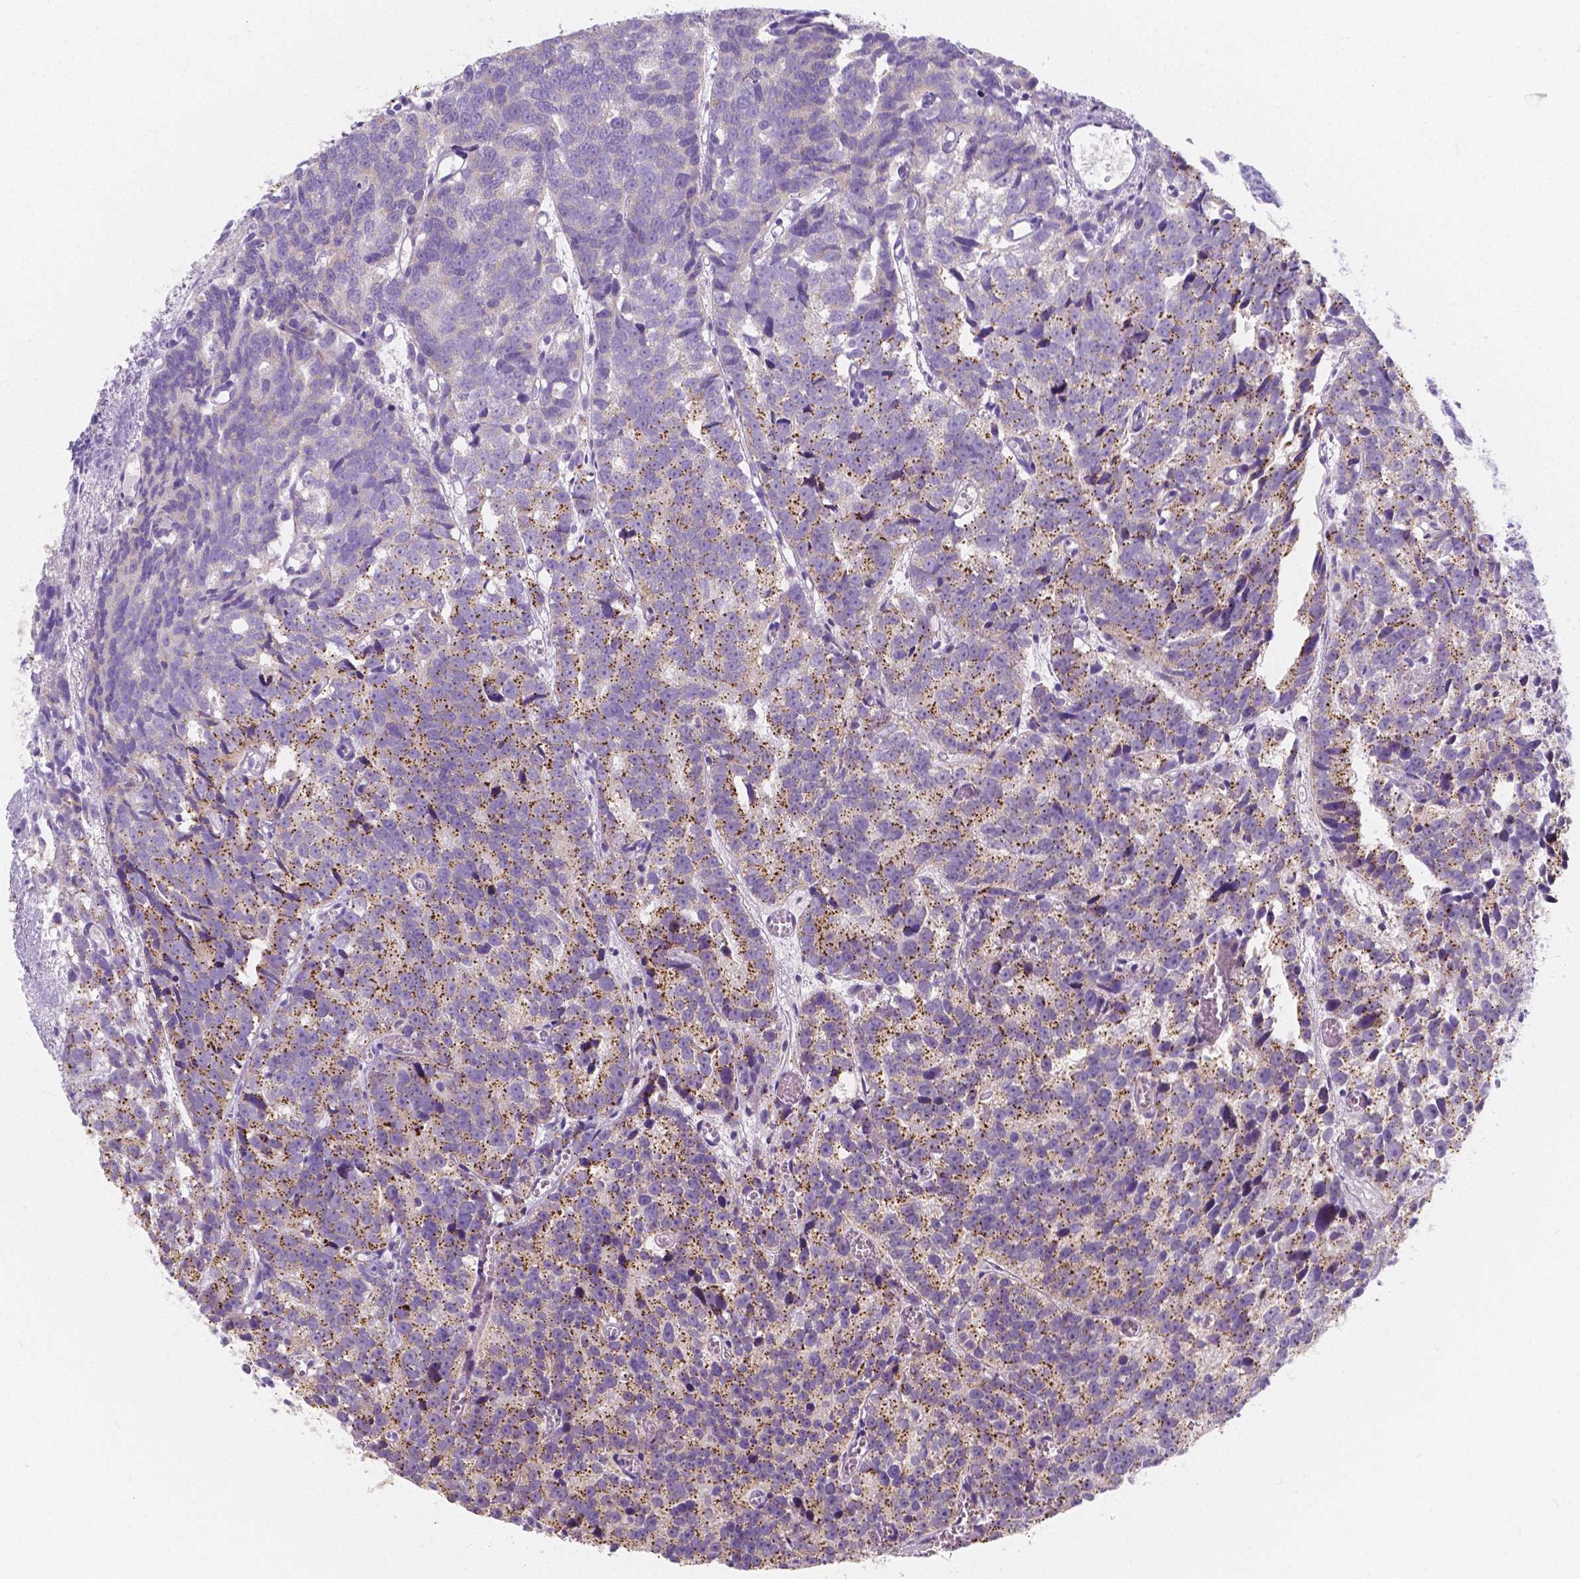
{"staining": {"intensity": "moderate", "quantity": "25%-75%", "location": "cytoplasmic/membranous"}, "tissue": "prostate cancer", "cell_type": "Tumor cells", "image_type": "cancer", "snomed": [{"axis": "morphology", "description": "Adenocarcinoma, High grade"}, {"axis": "topography", "description": "Prostate"}], "caption": "Moderate cytoplasmic/membranous staining is identified in about 25%-75% of tumor cells in prostate cancer (adenocarcinoma (high-grade)).", "gene": "RNF186", "patient": {"sex": "male", "age": 77}}